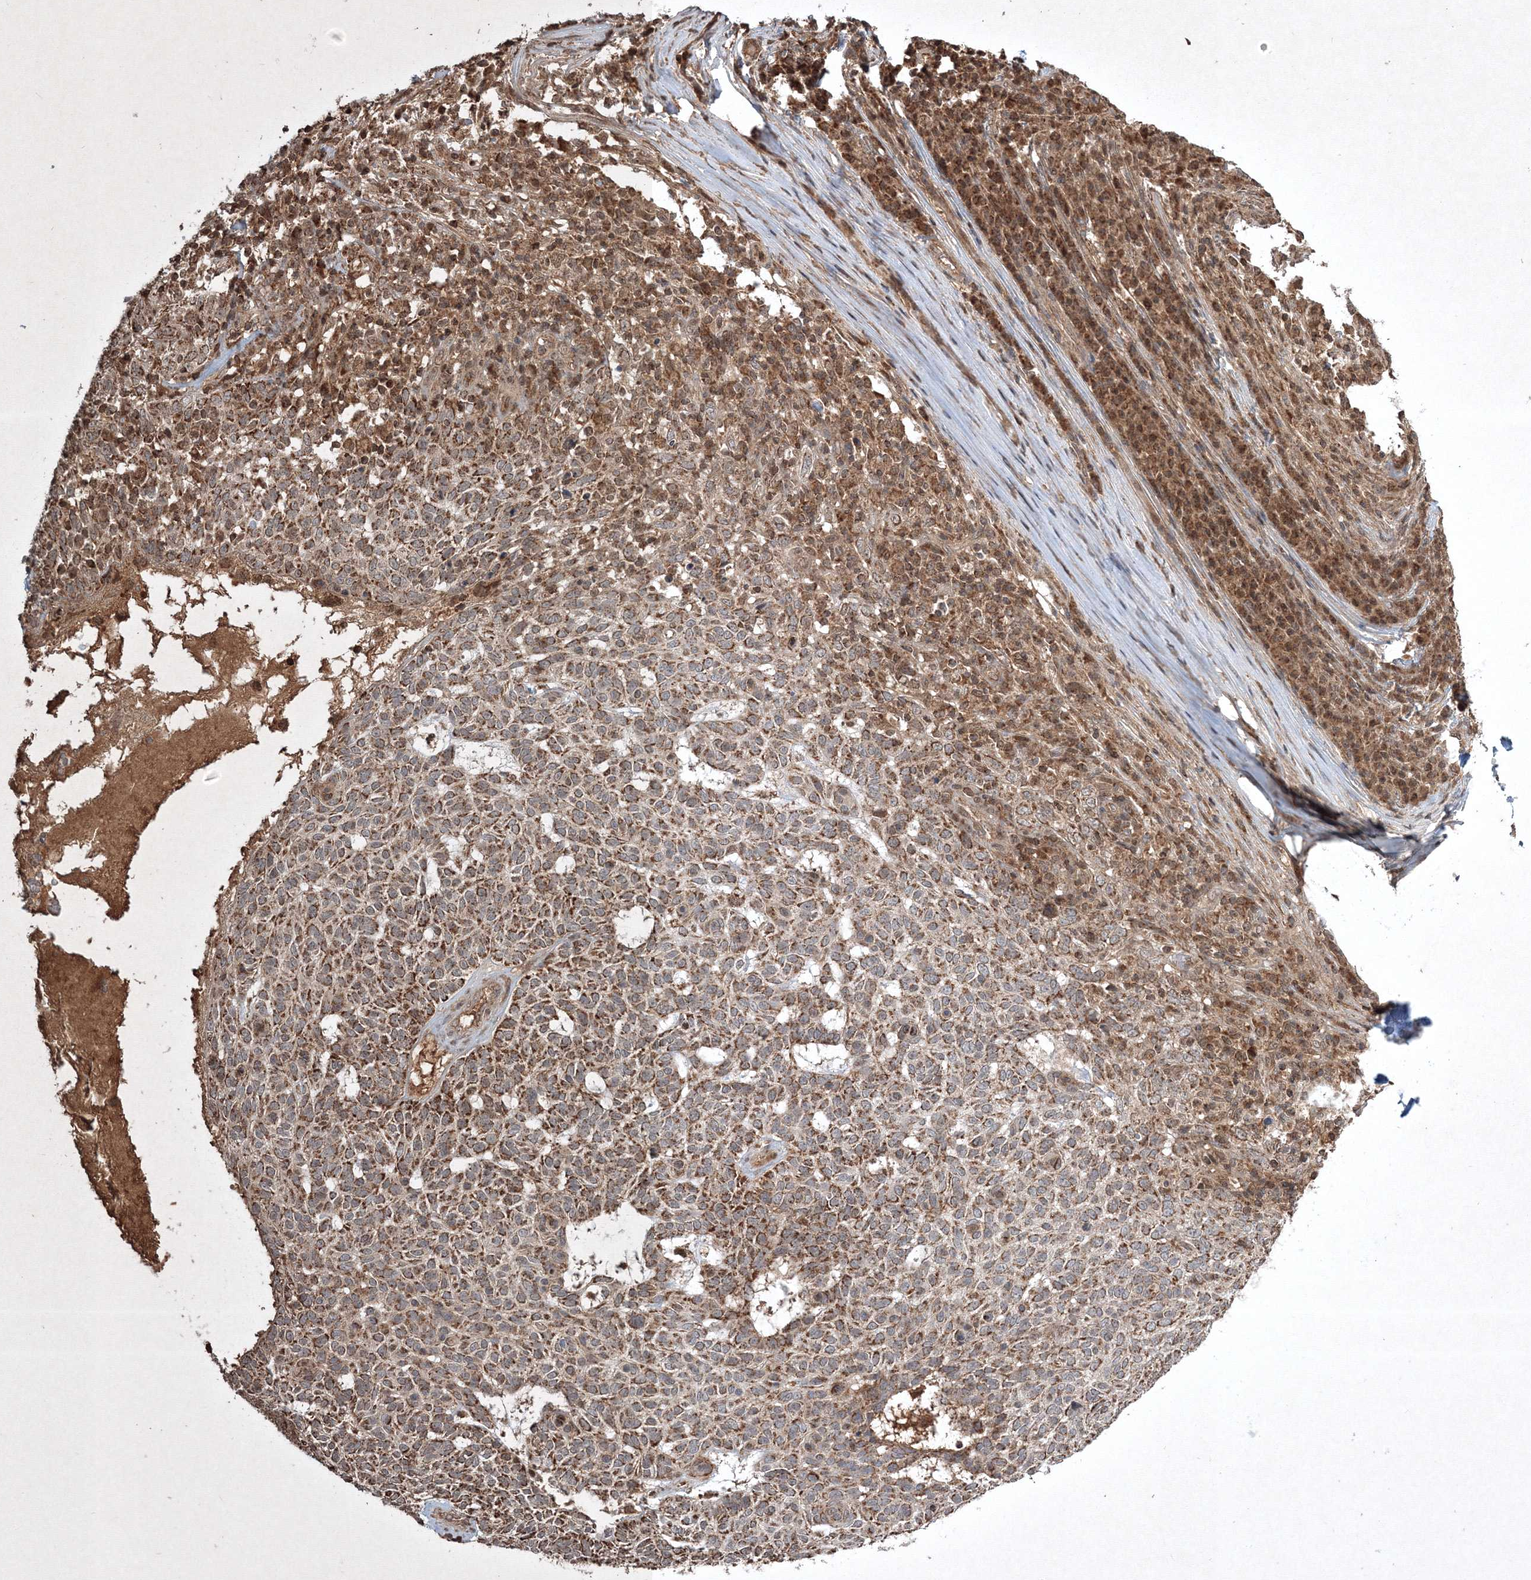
{"staining": {"intensity": "moderate", "quantity": ">75%", "location": "cytoplasmic/membranous"}, "tissue": "skin cancer", "cell_type": "Tumor cells", "image_type": "cancer", "snomed": [{"axis": "morphology", "description": "Squamous cell carcinoma, NOS"}, {"axis": "topography", "description": "Skin"}], "caption": "Human skin squamous cell carcinoma stained with a brown dye reveals moderate cytoplasmic/membranous positive staining in about >75% of tumor cells.", "gene": "PLTP", "patient": {"sex": "female", "age": 90}}